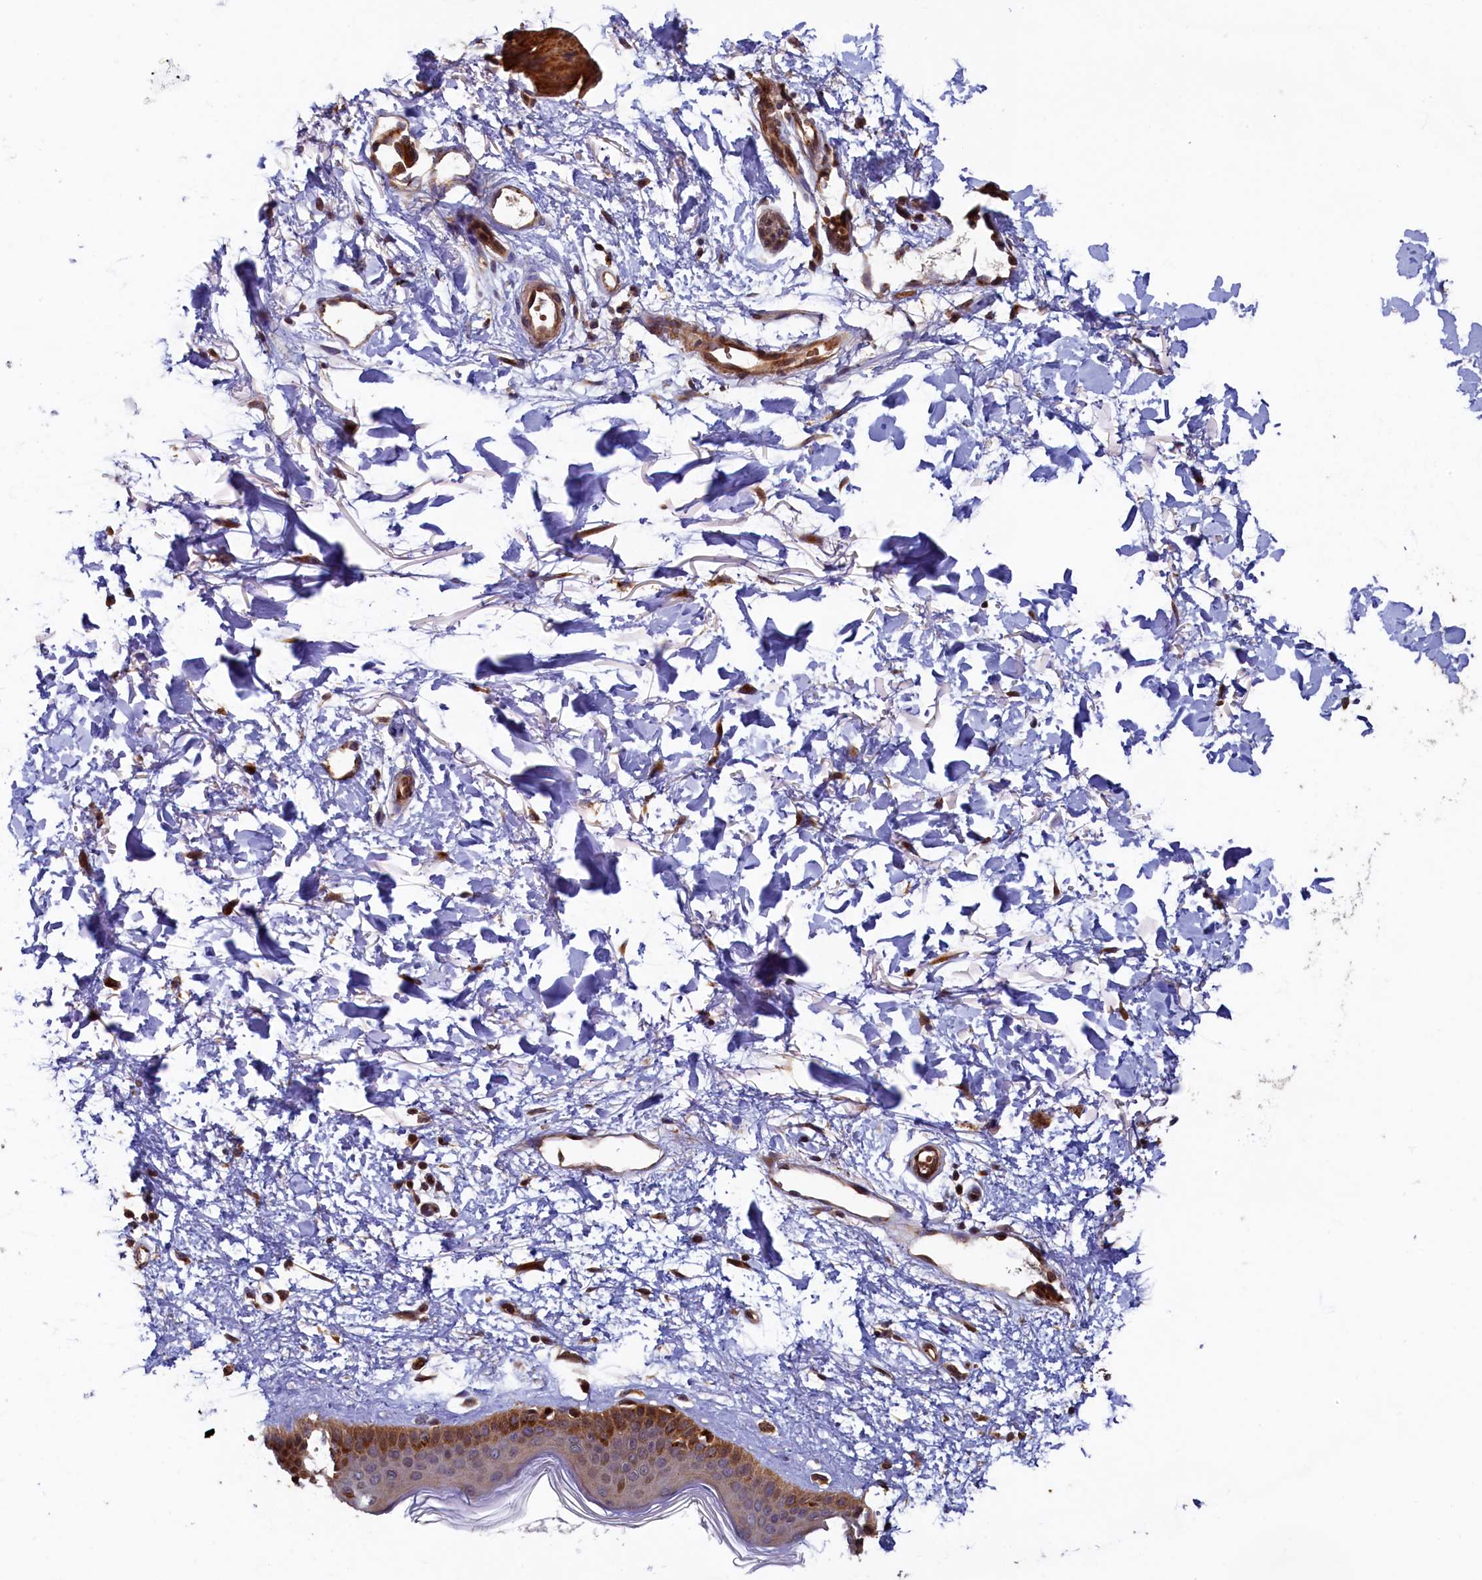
{"staining": {"intensity": "moderate", "quantity": ">75%", "location": "cytoplasmic/membranous"}, "tissue": "skin", "cell_type": "Fibroblasts", "image_type": "normal", "snomed": [{"axis": "morphology", "description": "Normal tissue, NOS"}, {"axis": "topography", "description": "Skin"}], "caption": "A brown stain highlights moderate cytoplasmic/membranous expression of a protein in fibroblasts of unremarkable human skin. The staining was performed using DAB (3,3'-diaminobenzidine) to visualize the protein expression in brown, while the nuclei were stained in blue with hematoxylin (Magnification: 20x).", "gene": "TMEM181", "patient": {"sex": "female", "age": 58}}